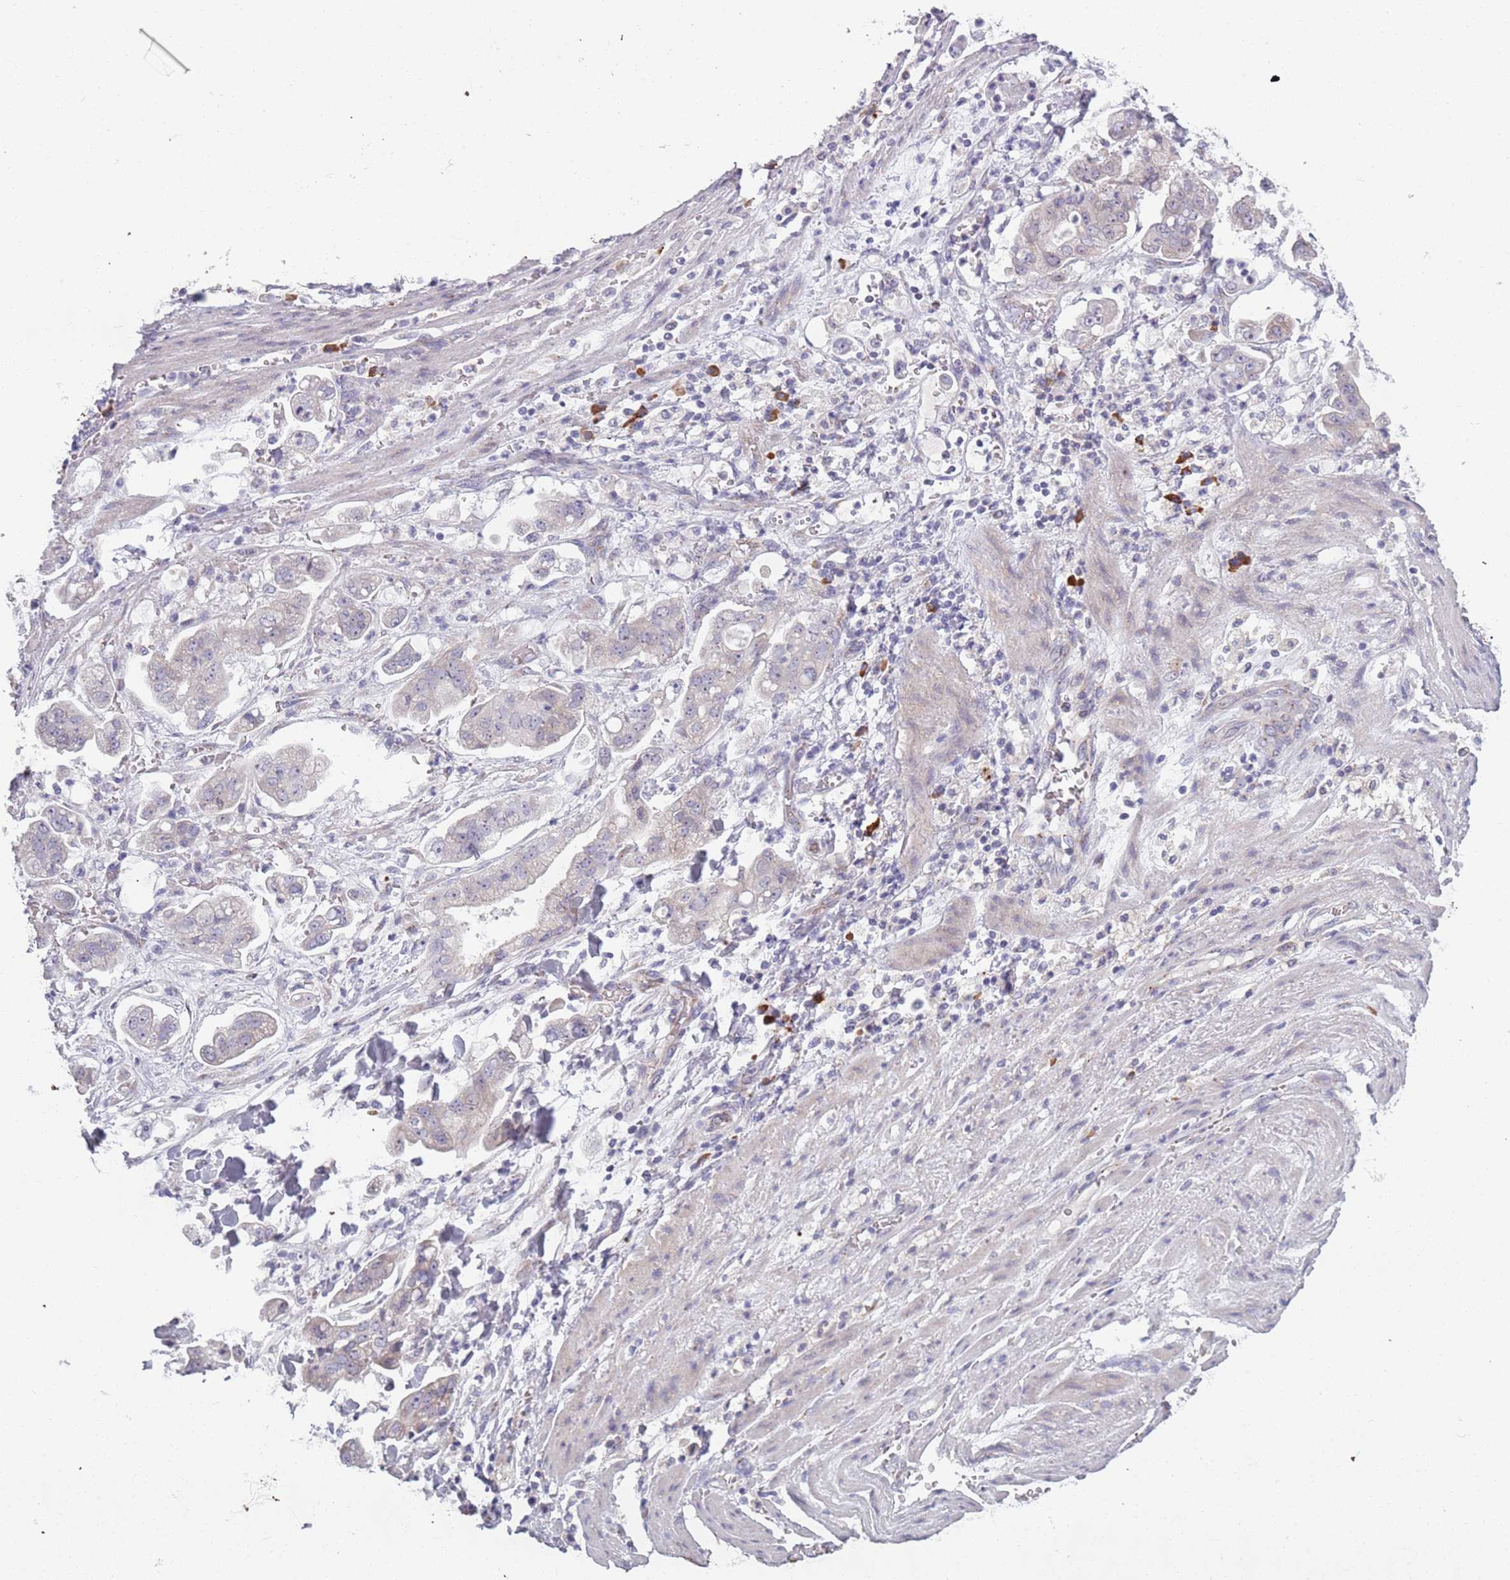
{"staining": {"intensity": "negative", "quantity": "none", "location": "none"}, "tissue": "stomach cancer", "cell_type": "Tumor cells", "image_type": "cancer", "snomed": [{"axis": "morphology", "description": "Adenocarcinoma, NOS"}, {"axis": "topography", "description": "Stomach"}], "caption": "The micrograph displays no significant positivity in tumor cells of stomach cancer (adenocarcinoma).", "gene": "LTB", "patient": {"sex": "male", "age": 62}}